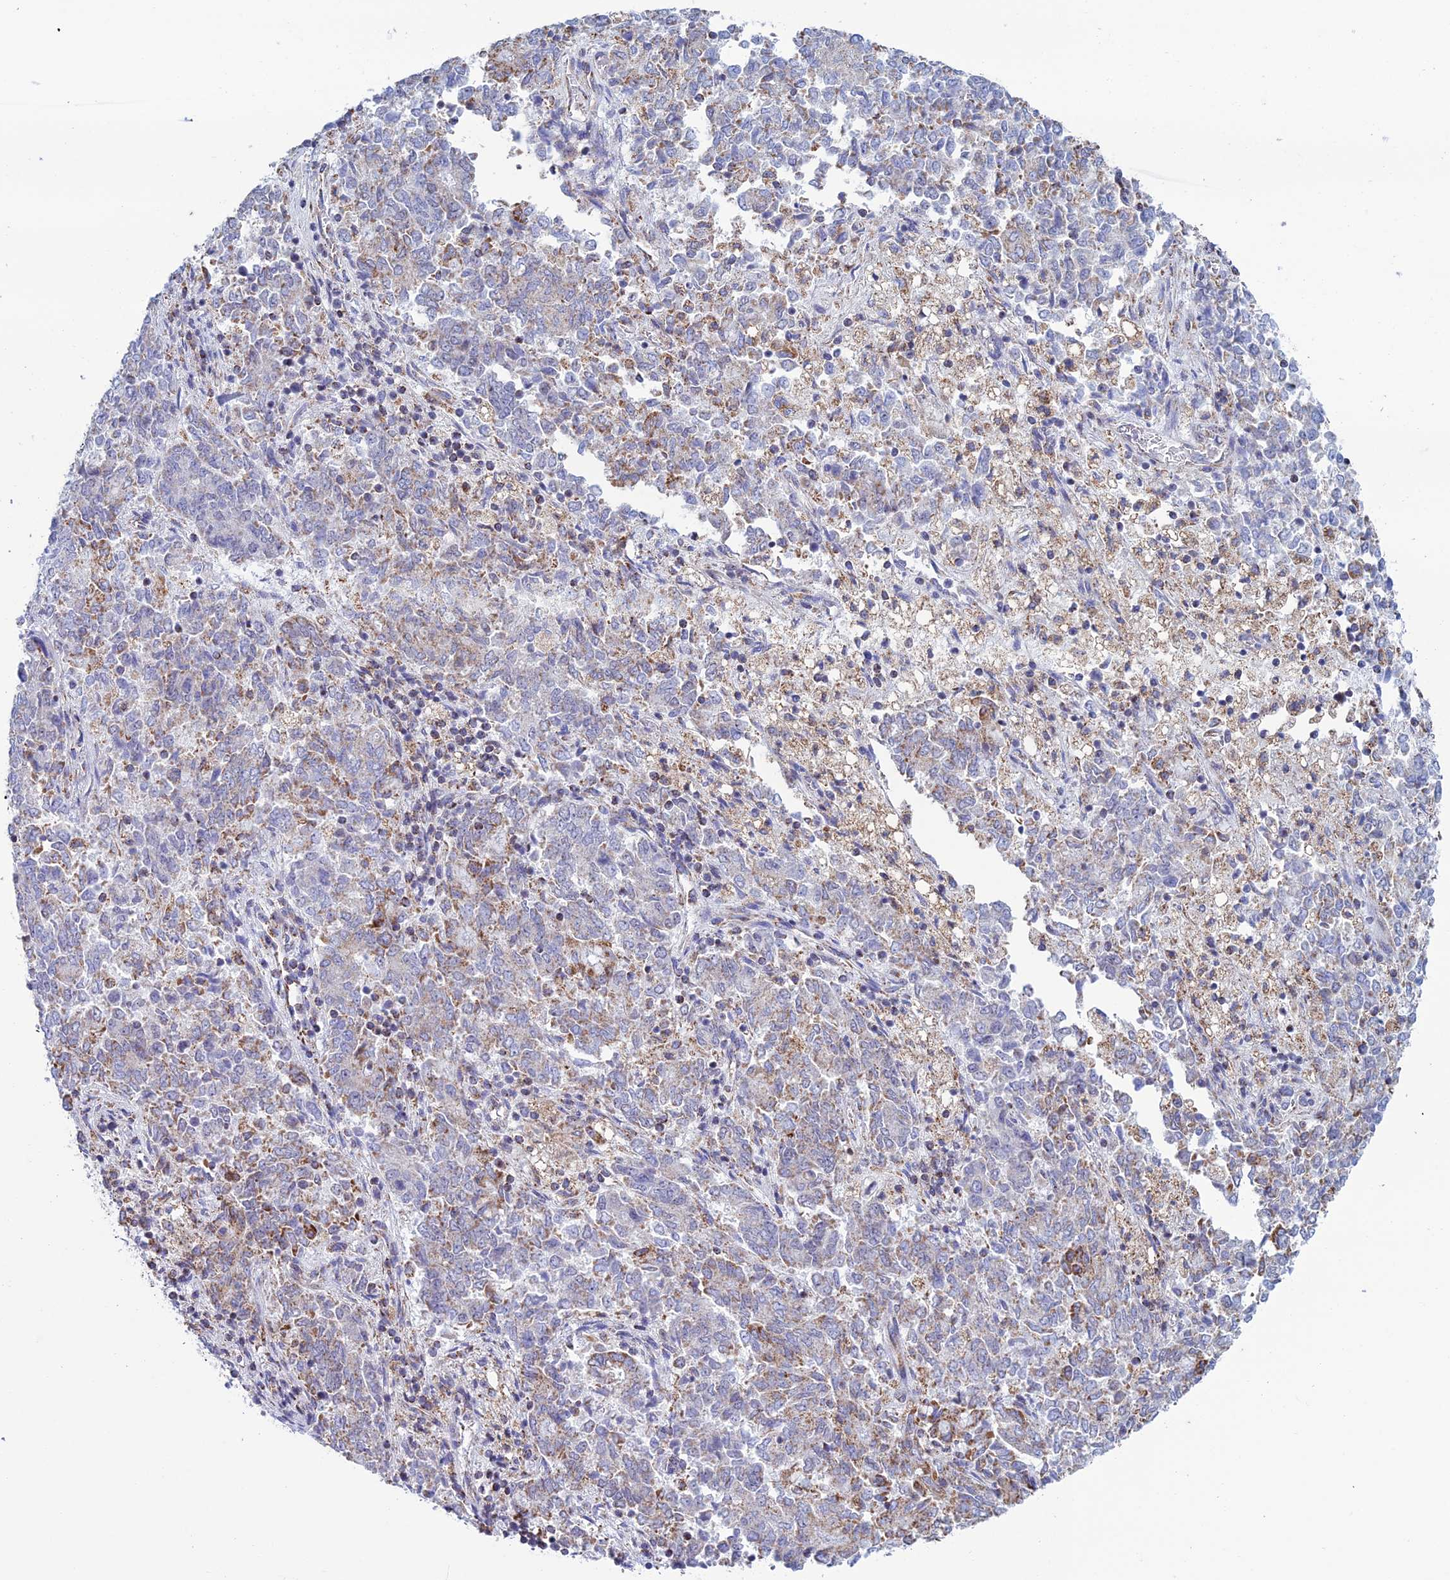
{"staining": {"intensity": "moderate", "quantity": "<25%", "location": "cytoplasmic/membranous"}, "tissue": "endometrial cancer", "cell_type": "Tumor cells", "image_type": "cancer", "snomed": [{"axis": "morphology", "description": "Adenocarcinoma, NOS"}, {"axis": "topography", "description": "Endometrium"}], "caption": "Immunohistochemical staining of endometrial adenocarcinoma shows low levels of moderate cytoplasmic/membranous staining in about <25% of tumor cells.", "gene": "ZNG1B", "patient": {"sex": "female", "age": 80}}